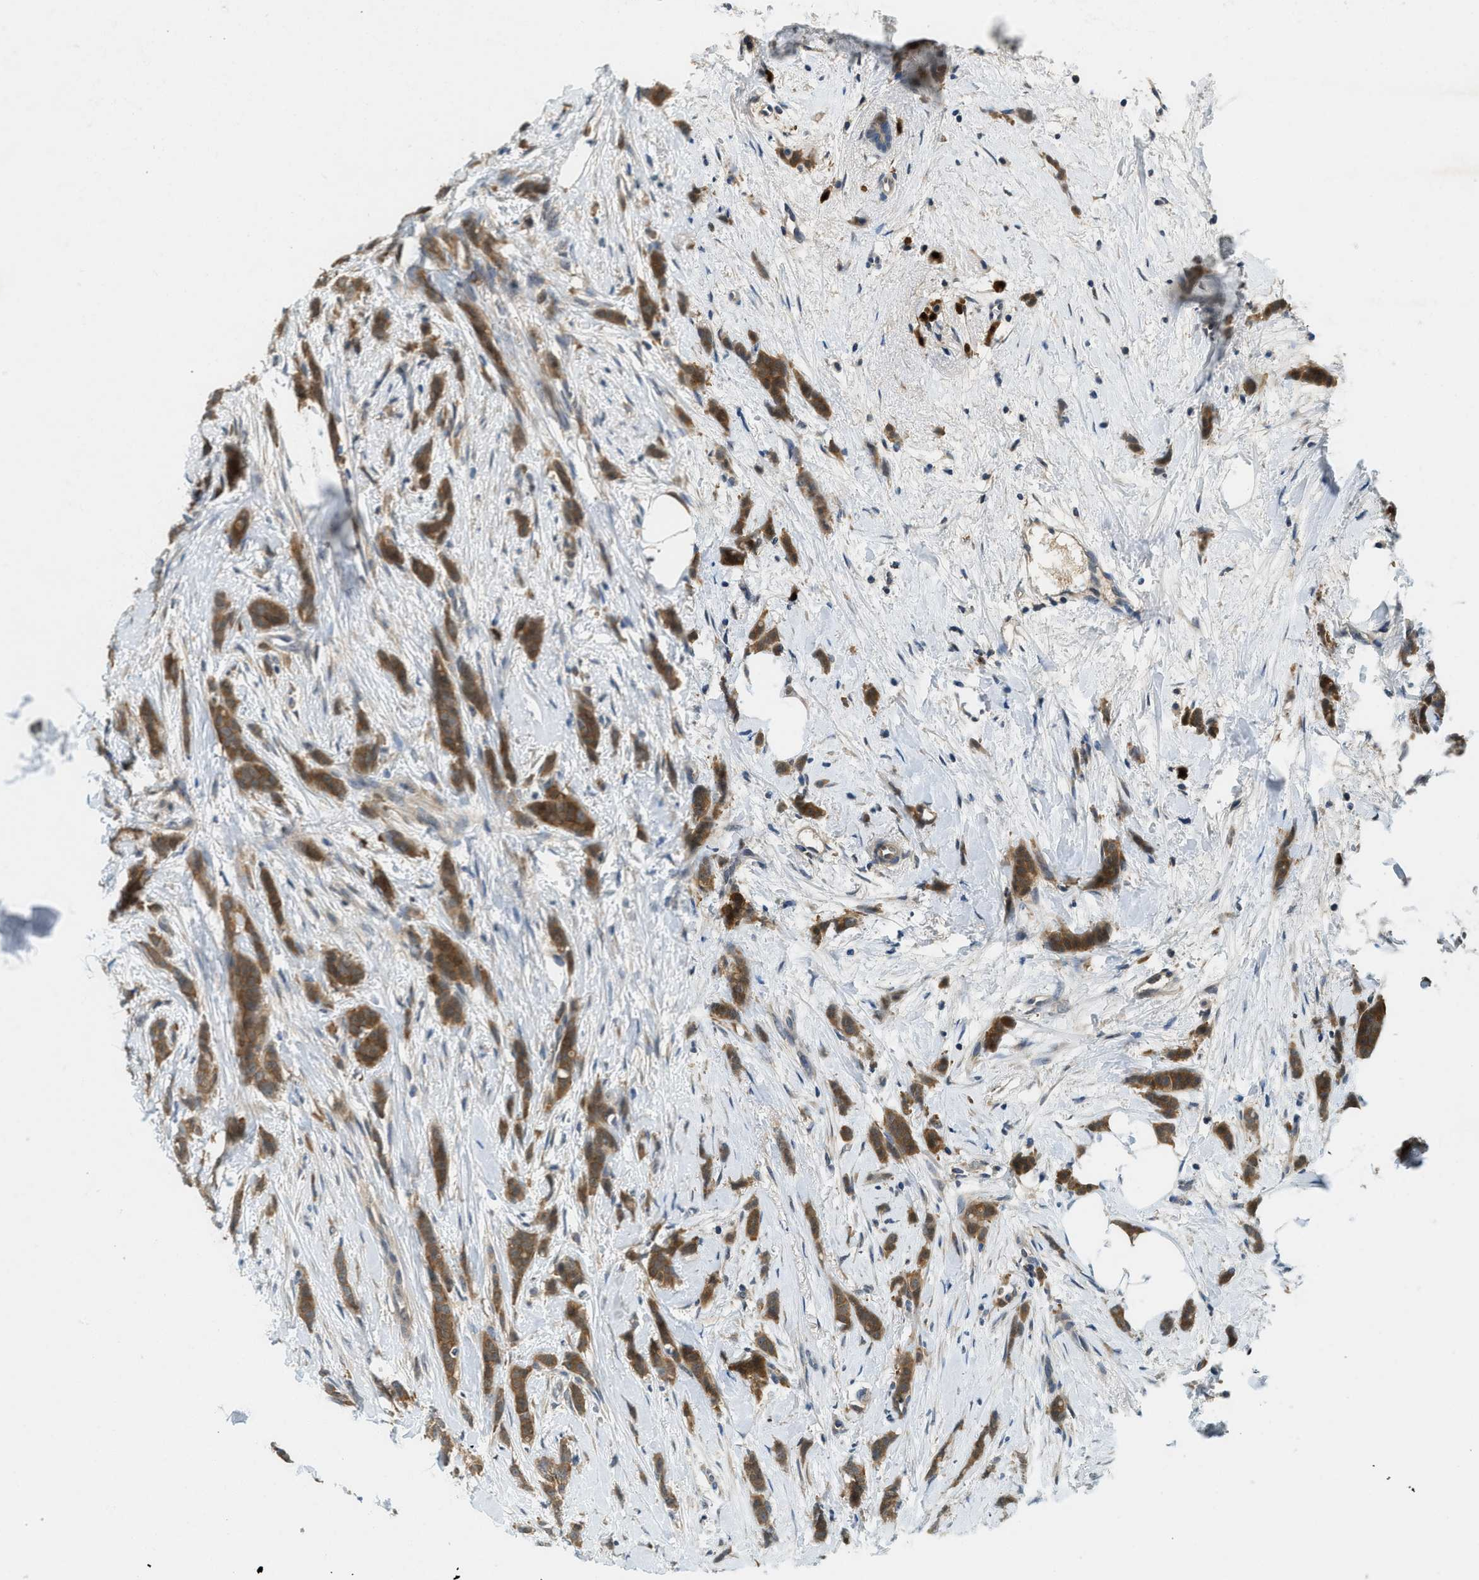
{"staining": {"intensity": "strong", "quantity": ">75%", "location": "cytoplasmic/membranous"}, "tissue": "breast cancer", "cell_type": "Tumor cells", "image_type": "cancer", "snomed": [{"axis": "morphology", "description": "Lobular carcinoma, in situ"}, {"axis": "morphology", "description": "Lobular carcinoma"}, {"axis": "topography", "description": "Breast"}], "caption": "Immunohistochemical staining of breast lobular carcinoma in situ shows high levels of strong cytoplasmic/membranous expression in approximately >75% of tumor cells.", "gene": "GMPPB", "patient": {"sex": "female", "age": 41}}